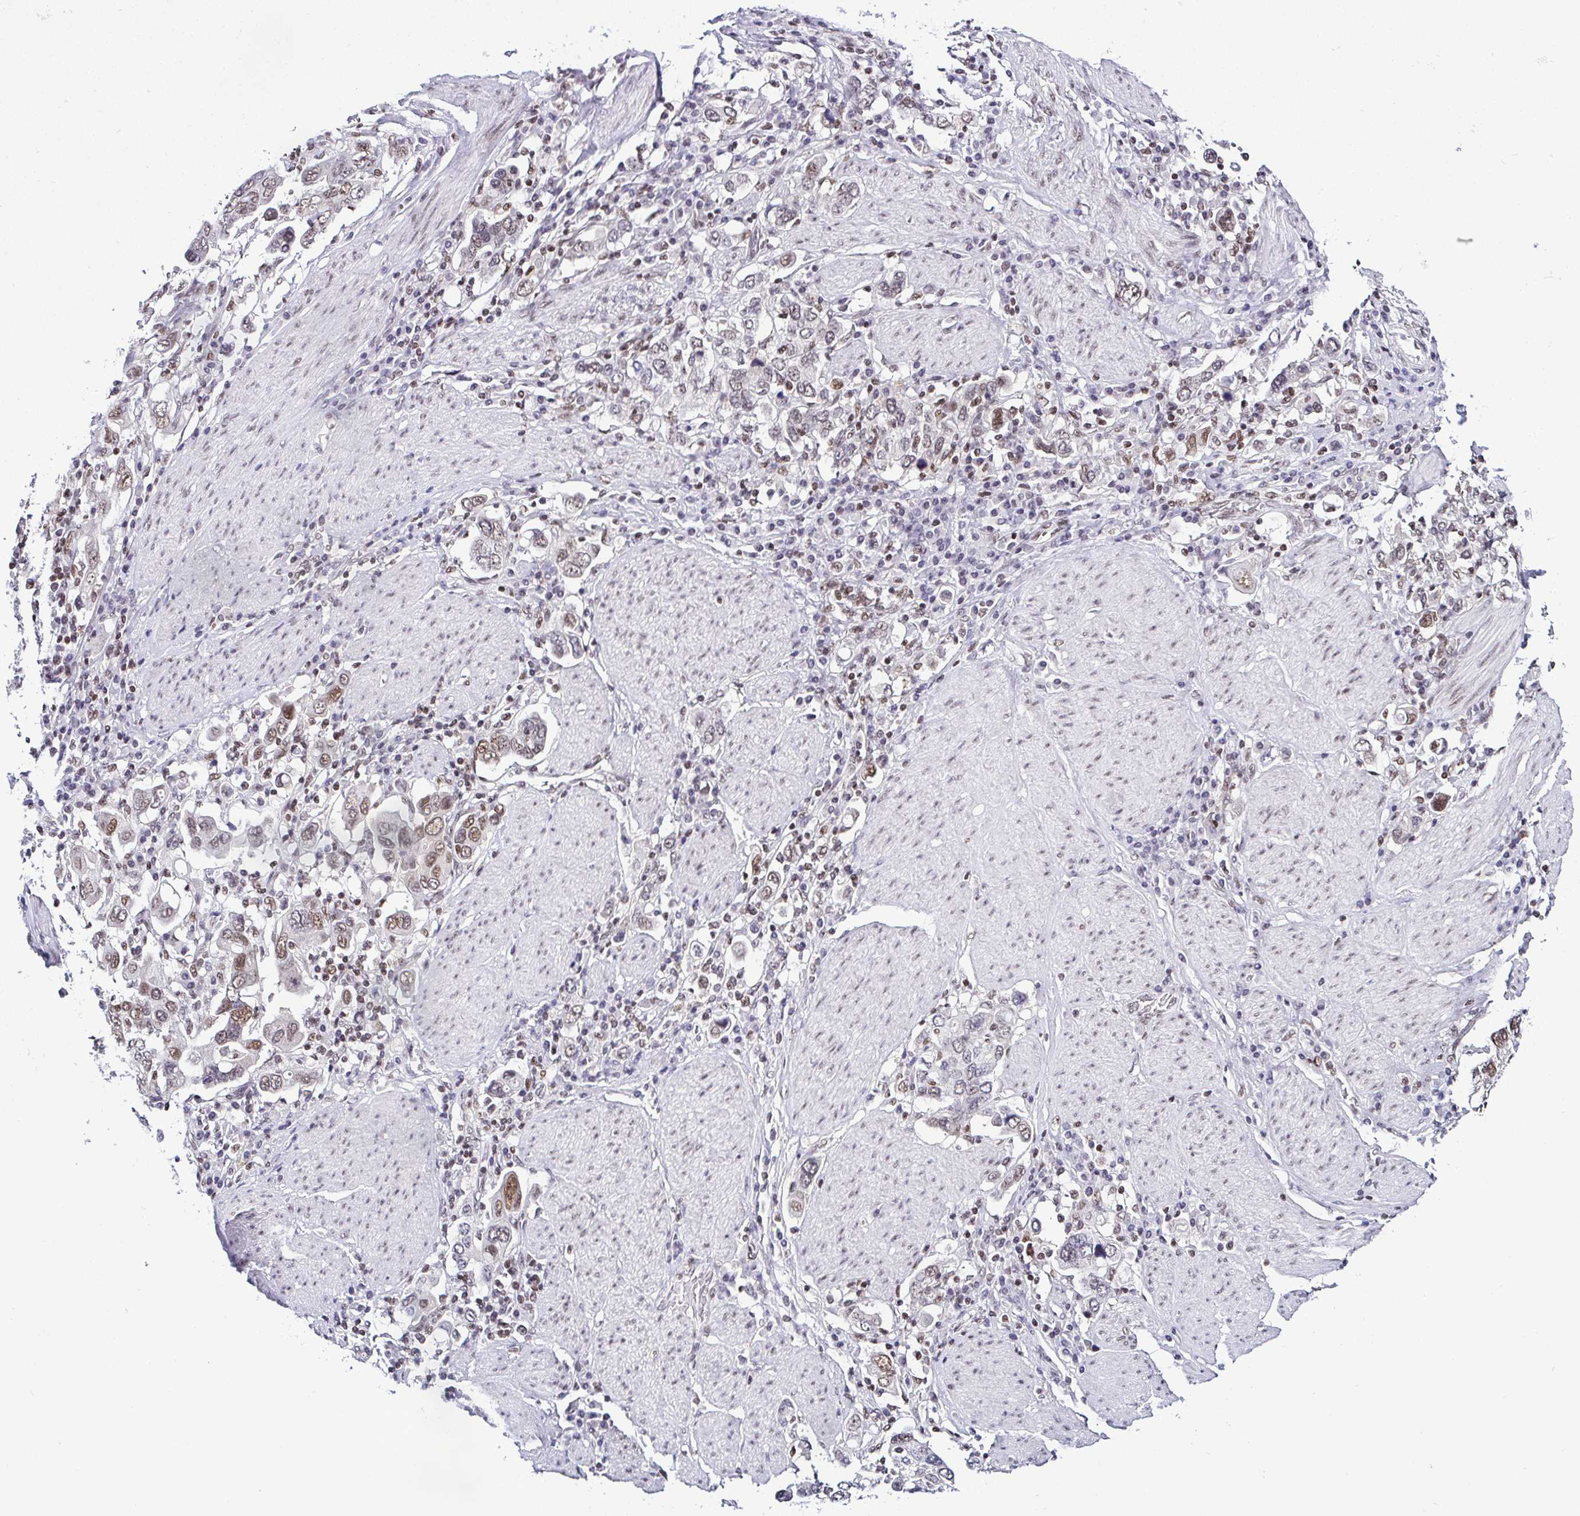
{"staining": {"intensity": "moderate", "quantity": "25%-75%", "location": "nuclear"}, "tissue": "stomach cancer", "cell_type": "Tumor cells", "image_type": "cancer", "snomed": [{"axis": "morphology", "description": "Adenocarcinoma, NOS"}, {"axis": "topography", "description": "Stomach, upper"}], "caption": "This image reveals stomach cancer stained with IHC to label a protein in brown. The nuclear of tumor cells show moderate positivity for the protein. Nuclei are counter-stained blue.", "gene": "DR1", "patient": {"sex": "male", "age": 62}}